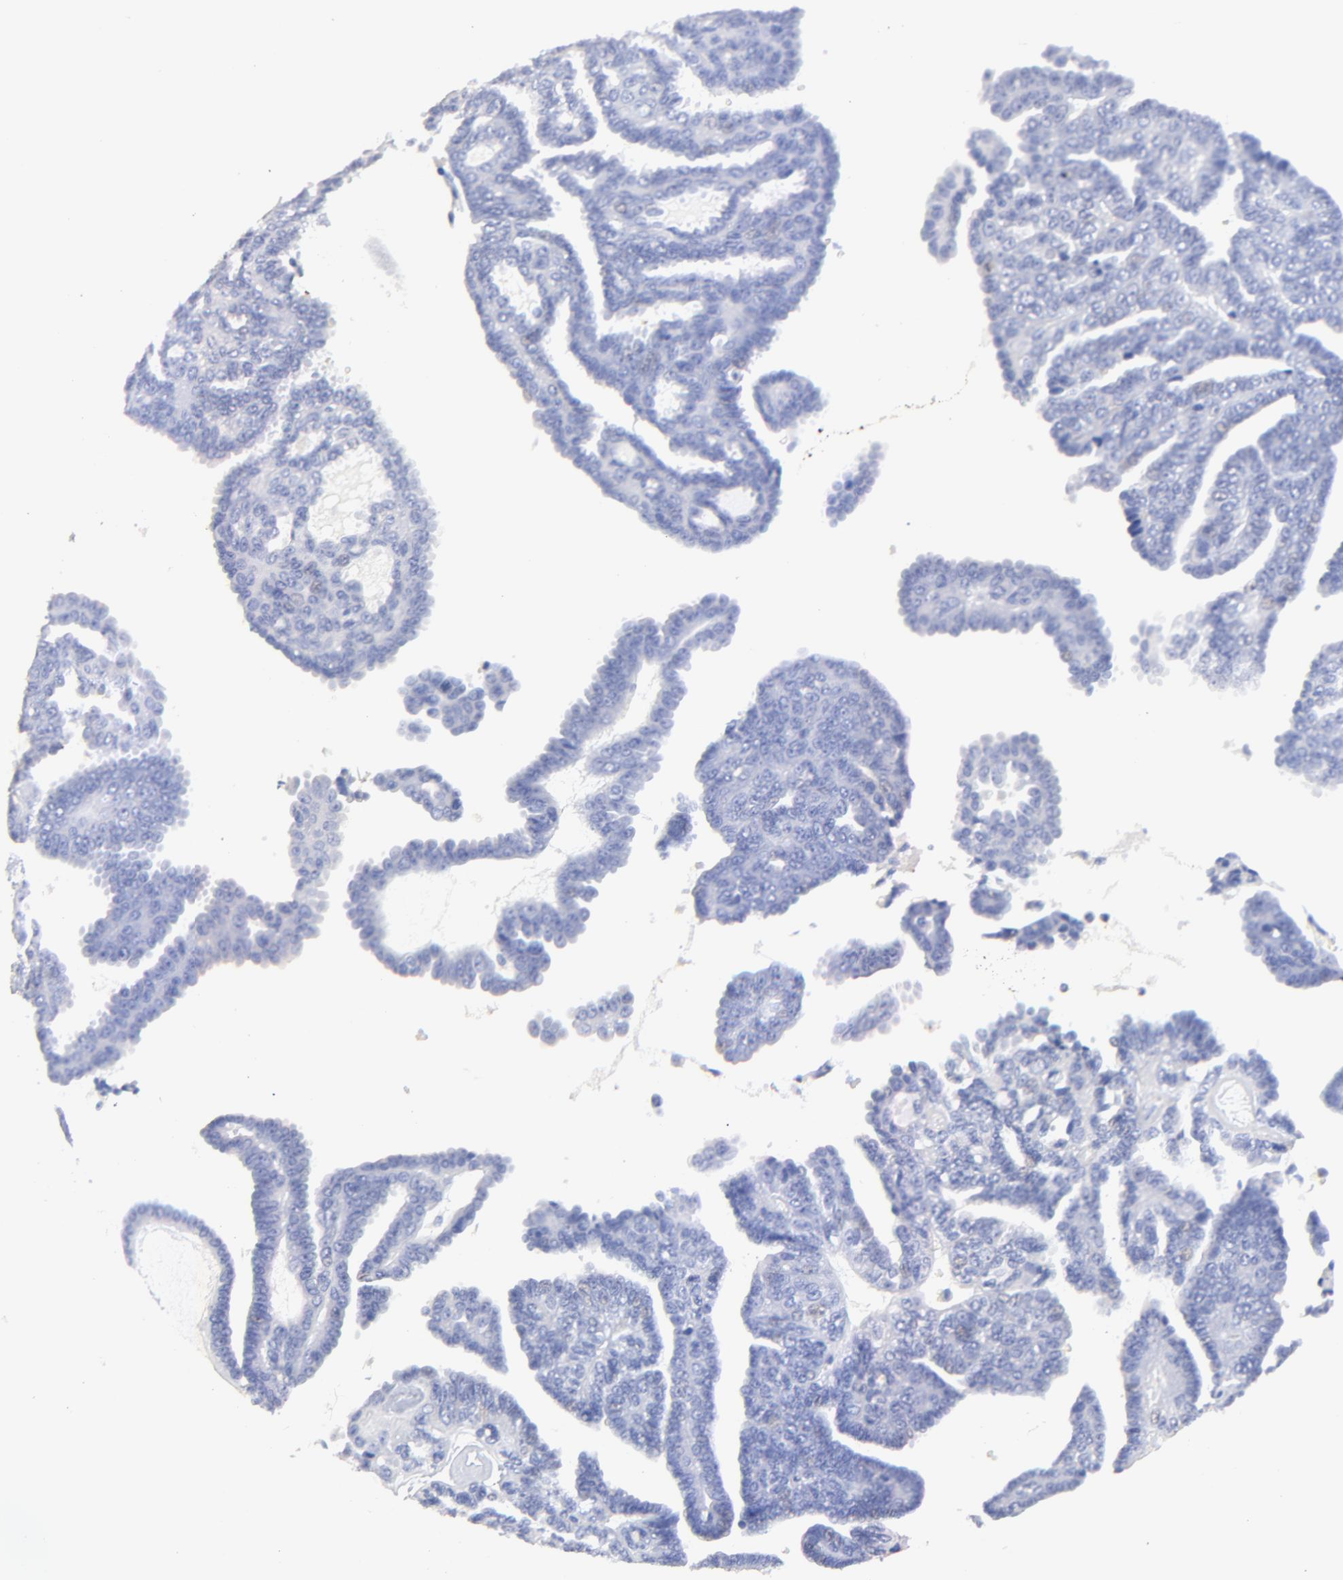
{"staining": {"intensity": "negative", "quantity": "none", "location": "none"}, "tissue": "ovarian cancer", "cell_type": "Tumor cells", "image_type": "cancer", "snomed": [{"axis": "morphology", "description": "Cystadenocarcinoma, serous, NOS"}, {"axis": "topography", "description": "Ovary"}], "caption": "Human ovarian cancer (serous cystadenocarcinoma) stained for a protein using immunohistochemistry (IHC) reveals no staining in tumor cells.", "gene": "HORMAD2", "patient": {"sex": "female", "age": 71}}